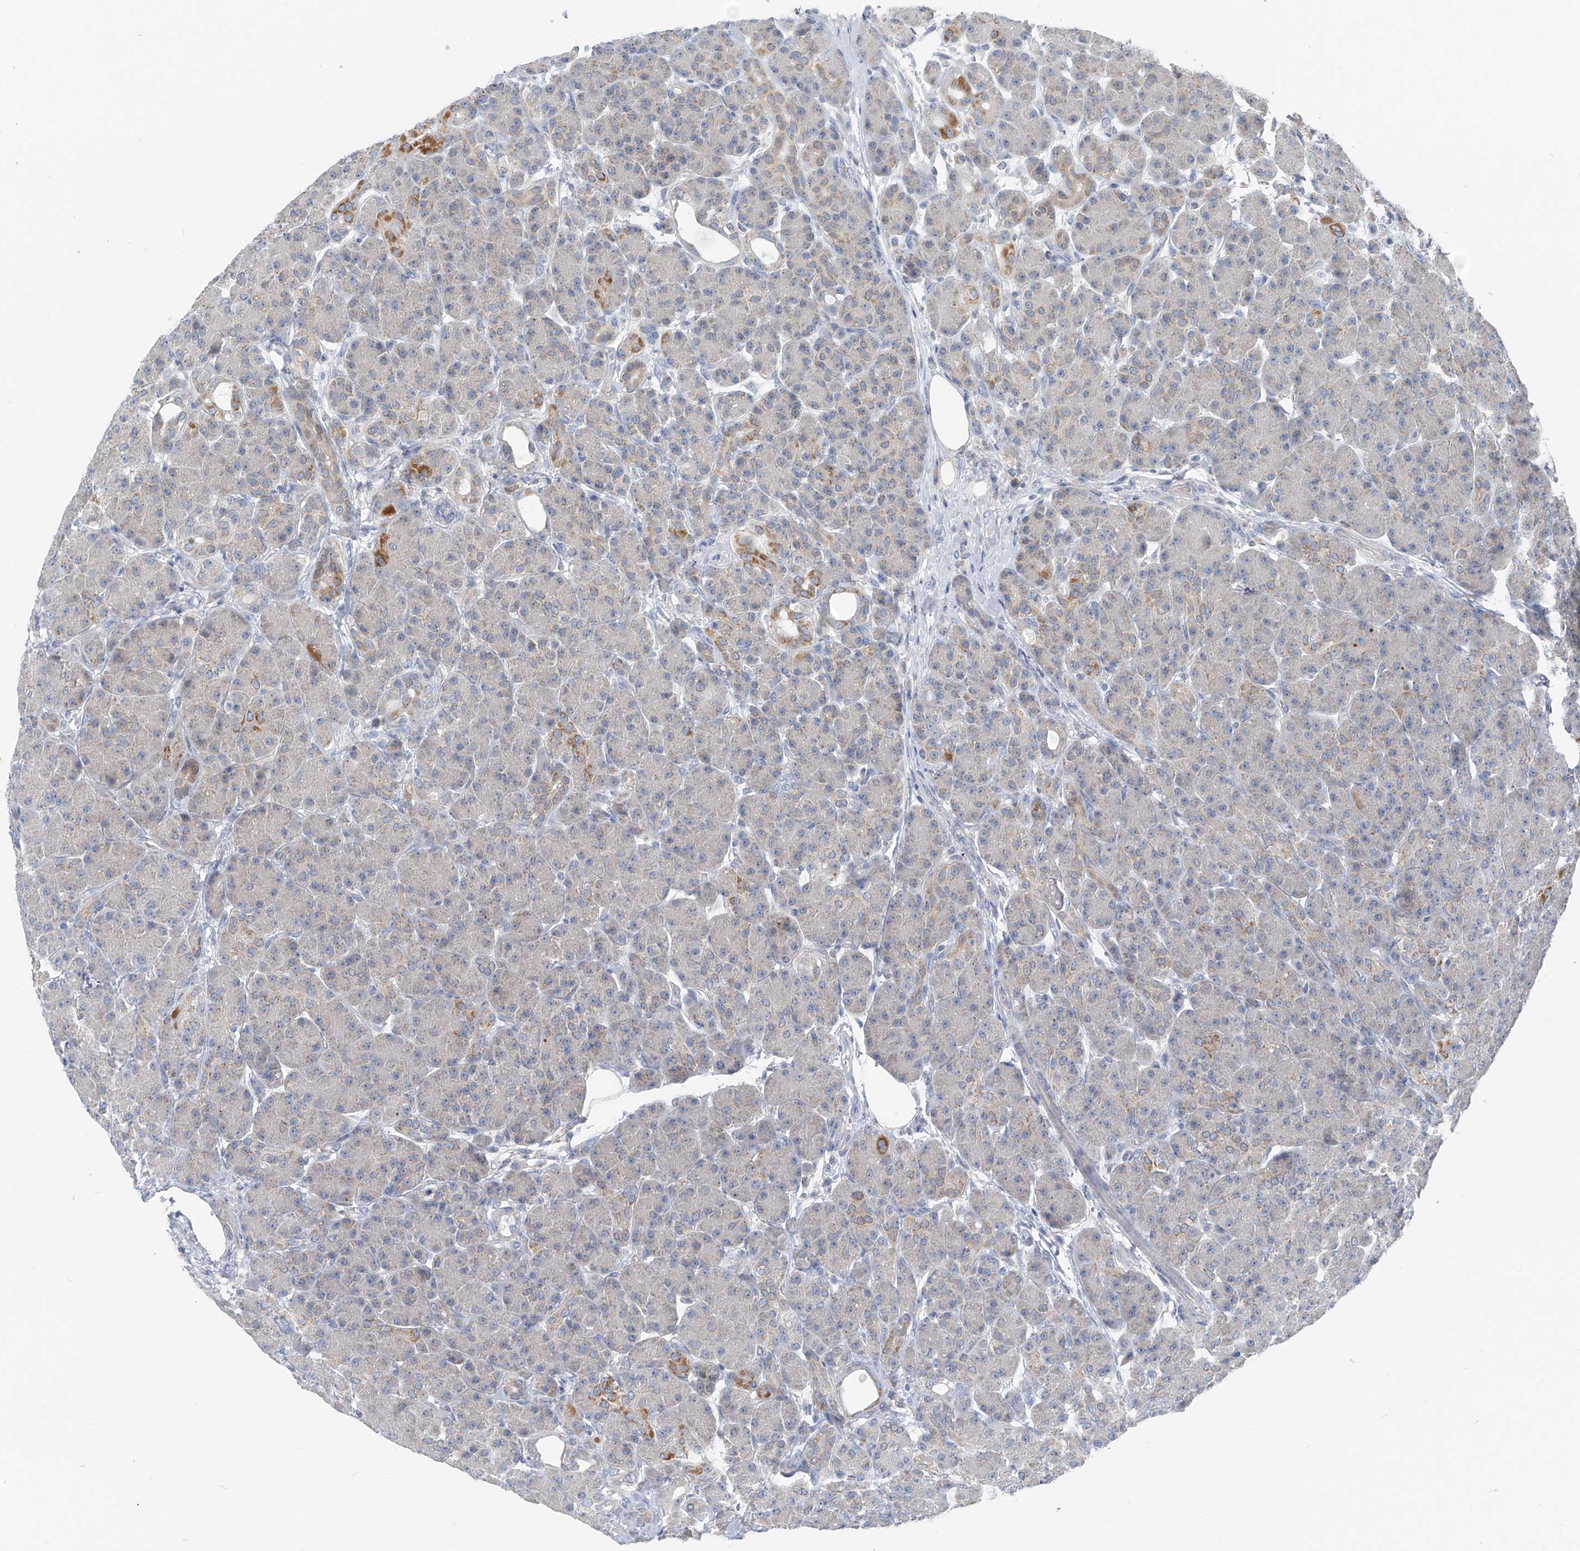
{"staining": {"intensity": "moderate", "quantity": "<25%", "location": "cytoplasmic/membranous"}, "tissue": "pancreas", "cell_type": "Exocrine glandular cells", "image_type": "normal", "snomed": [{"axis": "morphology", "description": "Normal tissue, NOS"}, {"axis": "topography", "description": "Pancreas"}], "caption": "Pancreas stained with DAB (3,3'-diaminobenzidine) immunohistochemistry displays low levels of moderate cytoplasmic/membranous expression in approximately <25% of exocrine glandular cells. The staining was performed using DAB to visualize the protein expression in brown, while the nuclei were stained in blue with hematoxylin (Magnification: 20x).", "gene": "FGD2", "patient": {"sex": "male", "age": 63}}